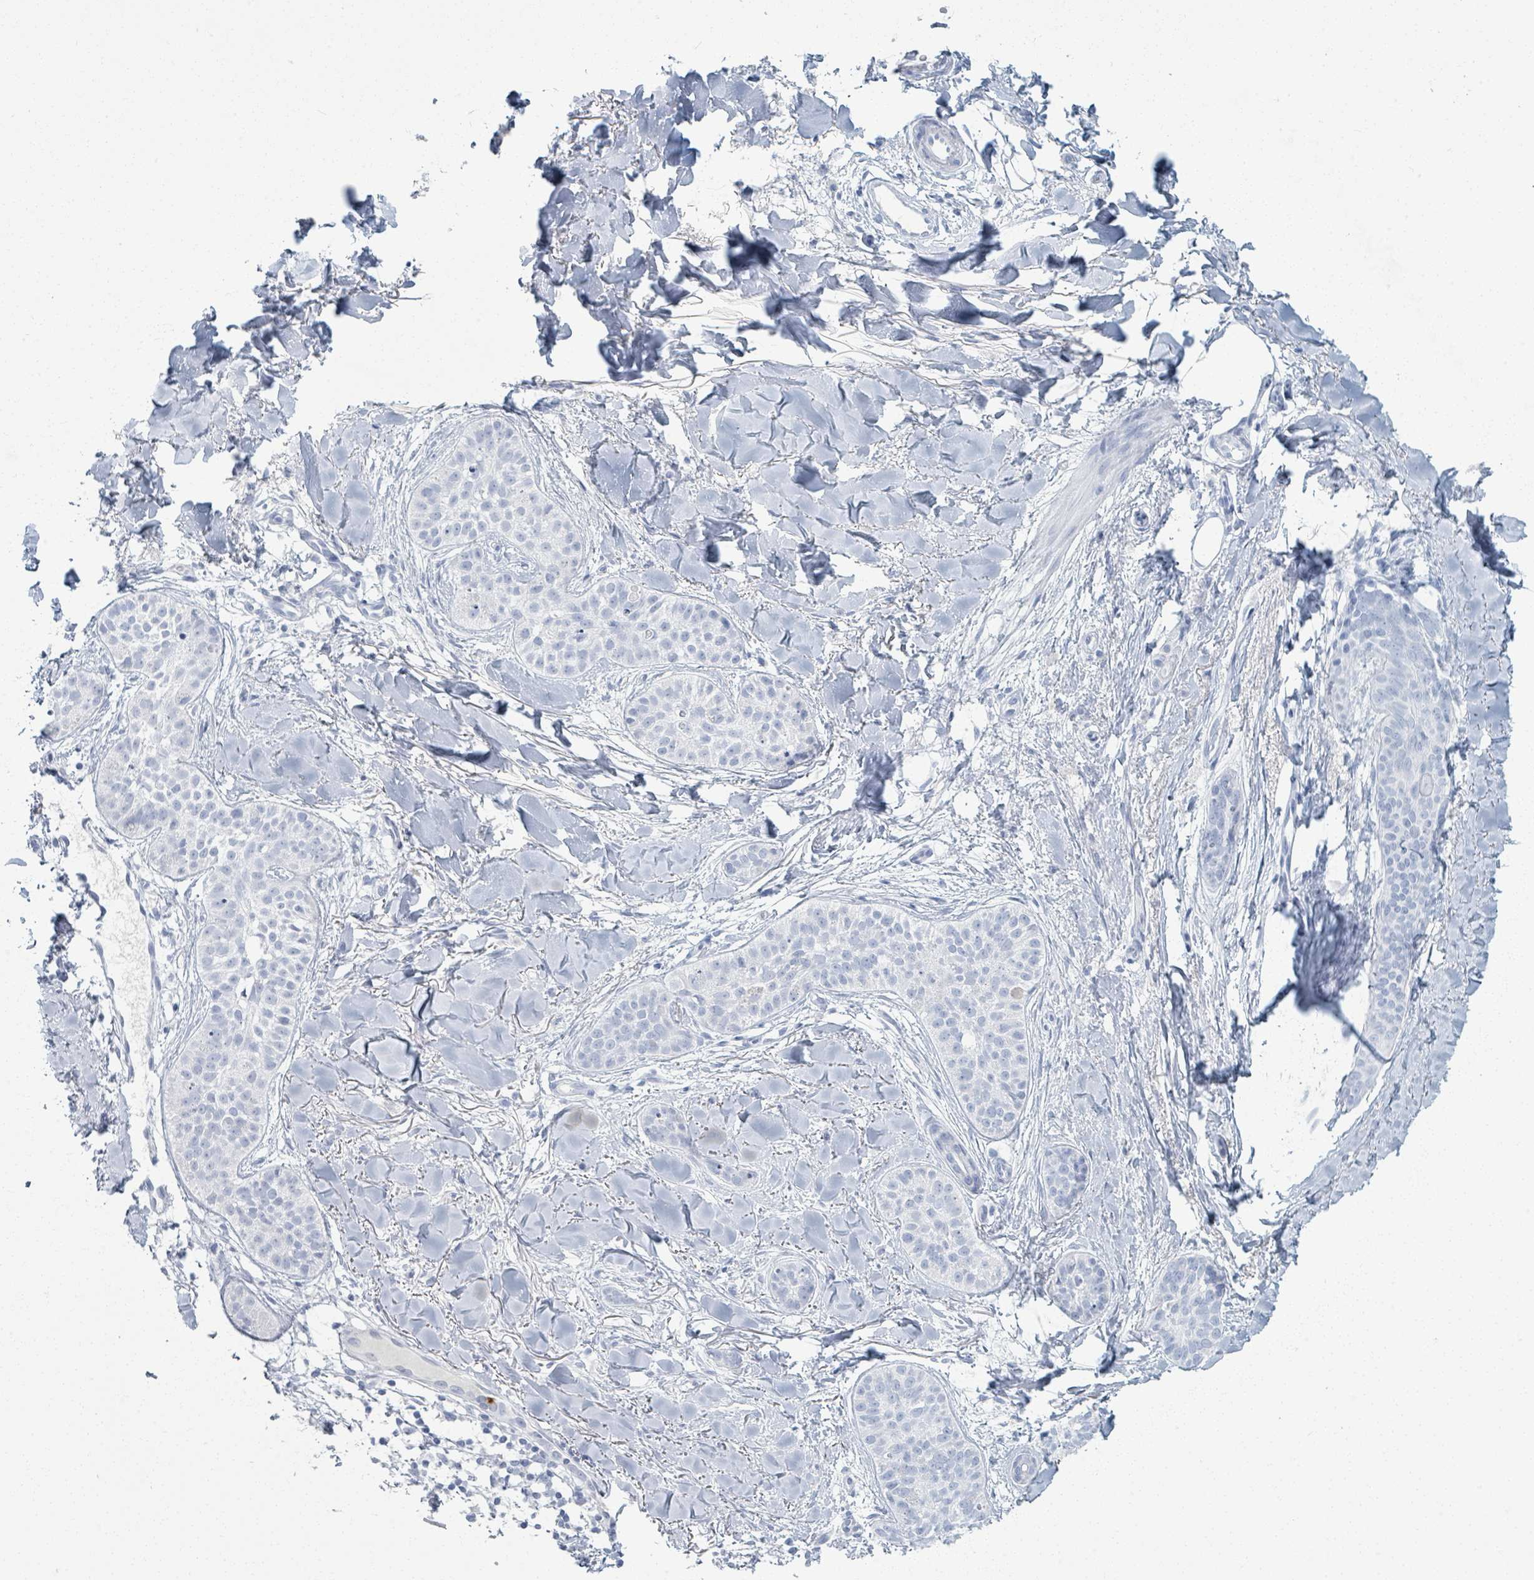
{"staining": {"intensity": "negative", "quantity": "none", "location": "none"}, "tissue": "skin cancer", "cell_type": "Tumor cells", "image_type": "cancer", "snomed": [{"axis": "morphology", "description": "Basal cell carcinoma"}, {"axis": "topography", "description": "Skin"}], "caption": "Immunohistochemical staining of human skin cancer (basal cell carcinoma) exhibits no significant positivity in tumor cells.", "gene": "DEFA4", "patient": {"sex": "male", "age": 52}}